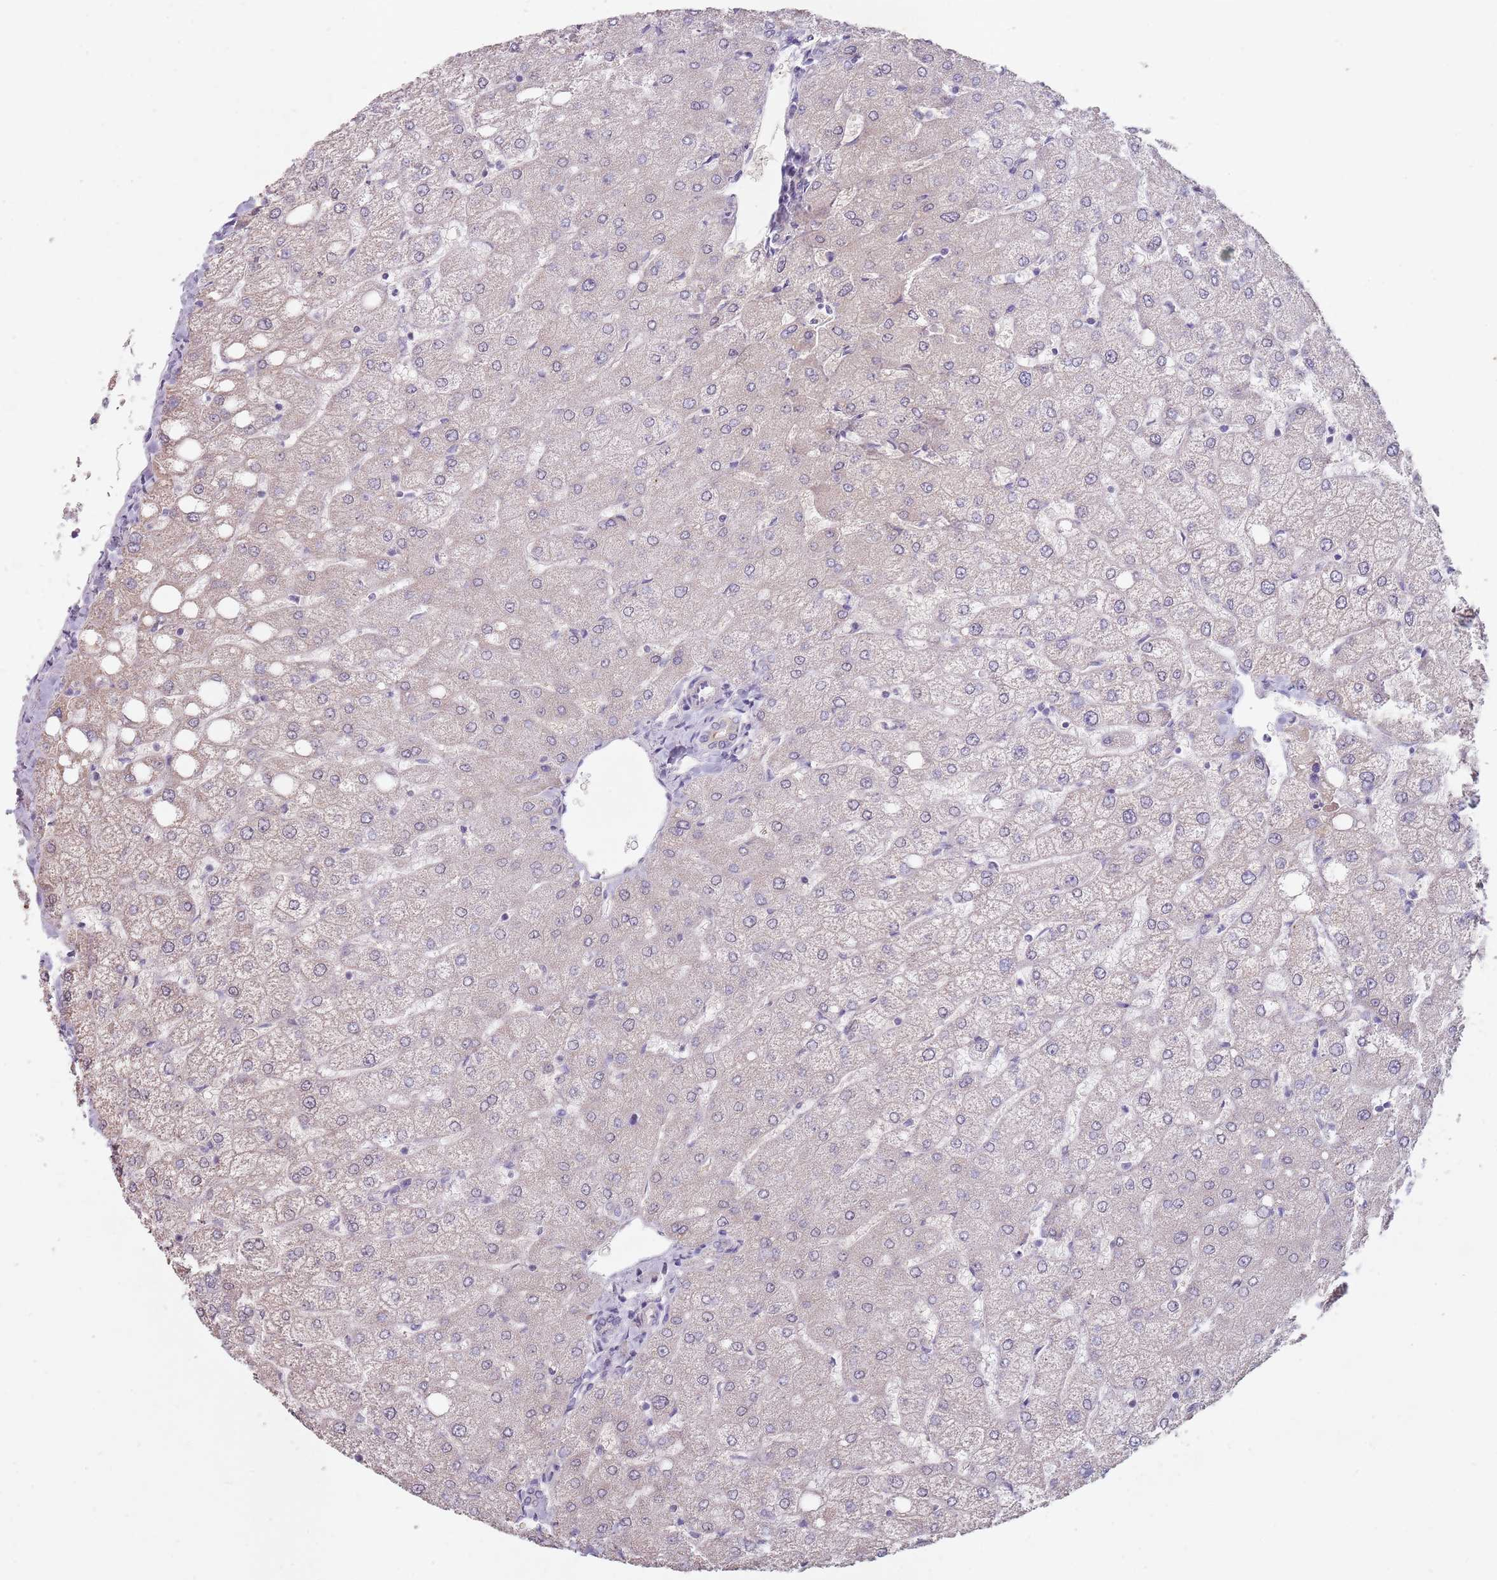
{"staining": {"intensity": "negative", "quantity": "none", "location": "none"}, "tissue": "liver", "cell_type": "Cholangiocytes", "image_type": "normal", "snomed": [{"axis": "morphology", "description": "Normal tissue, NOS"}, {"axis": "topography", "description": "Liver"}], "caption": "Liver stained for a protein using IHC exhibits no expression cholangiocytes.", "gene": "STYK1", "patient": {"sex": "female", "age": 54}}